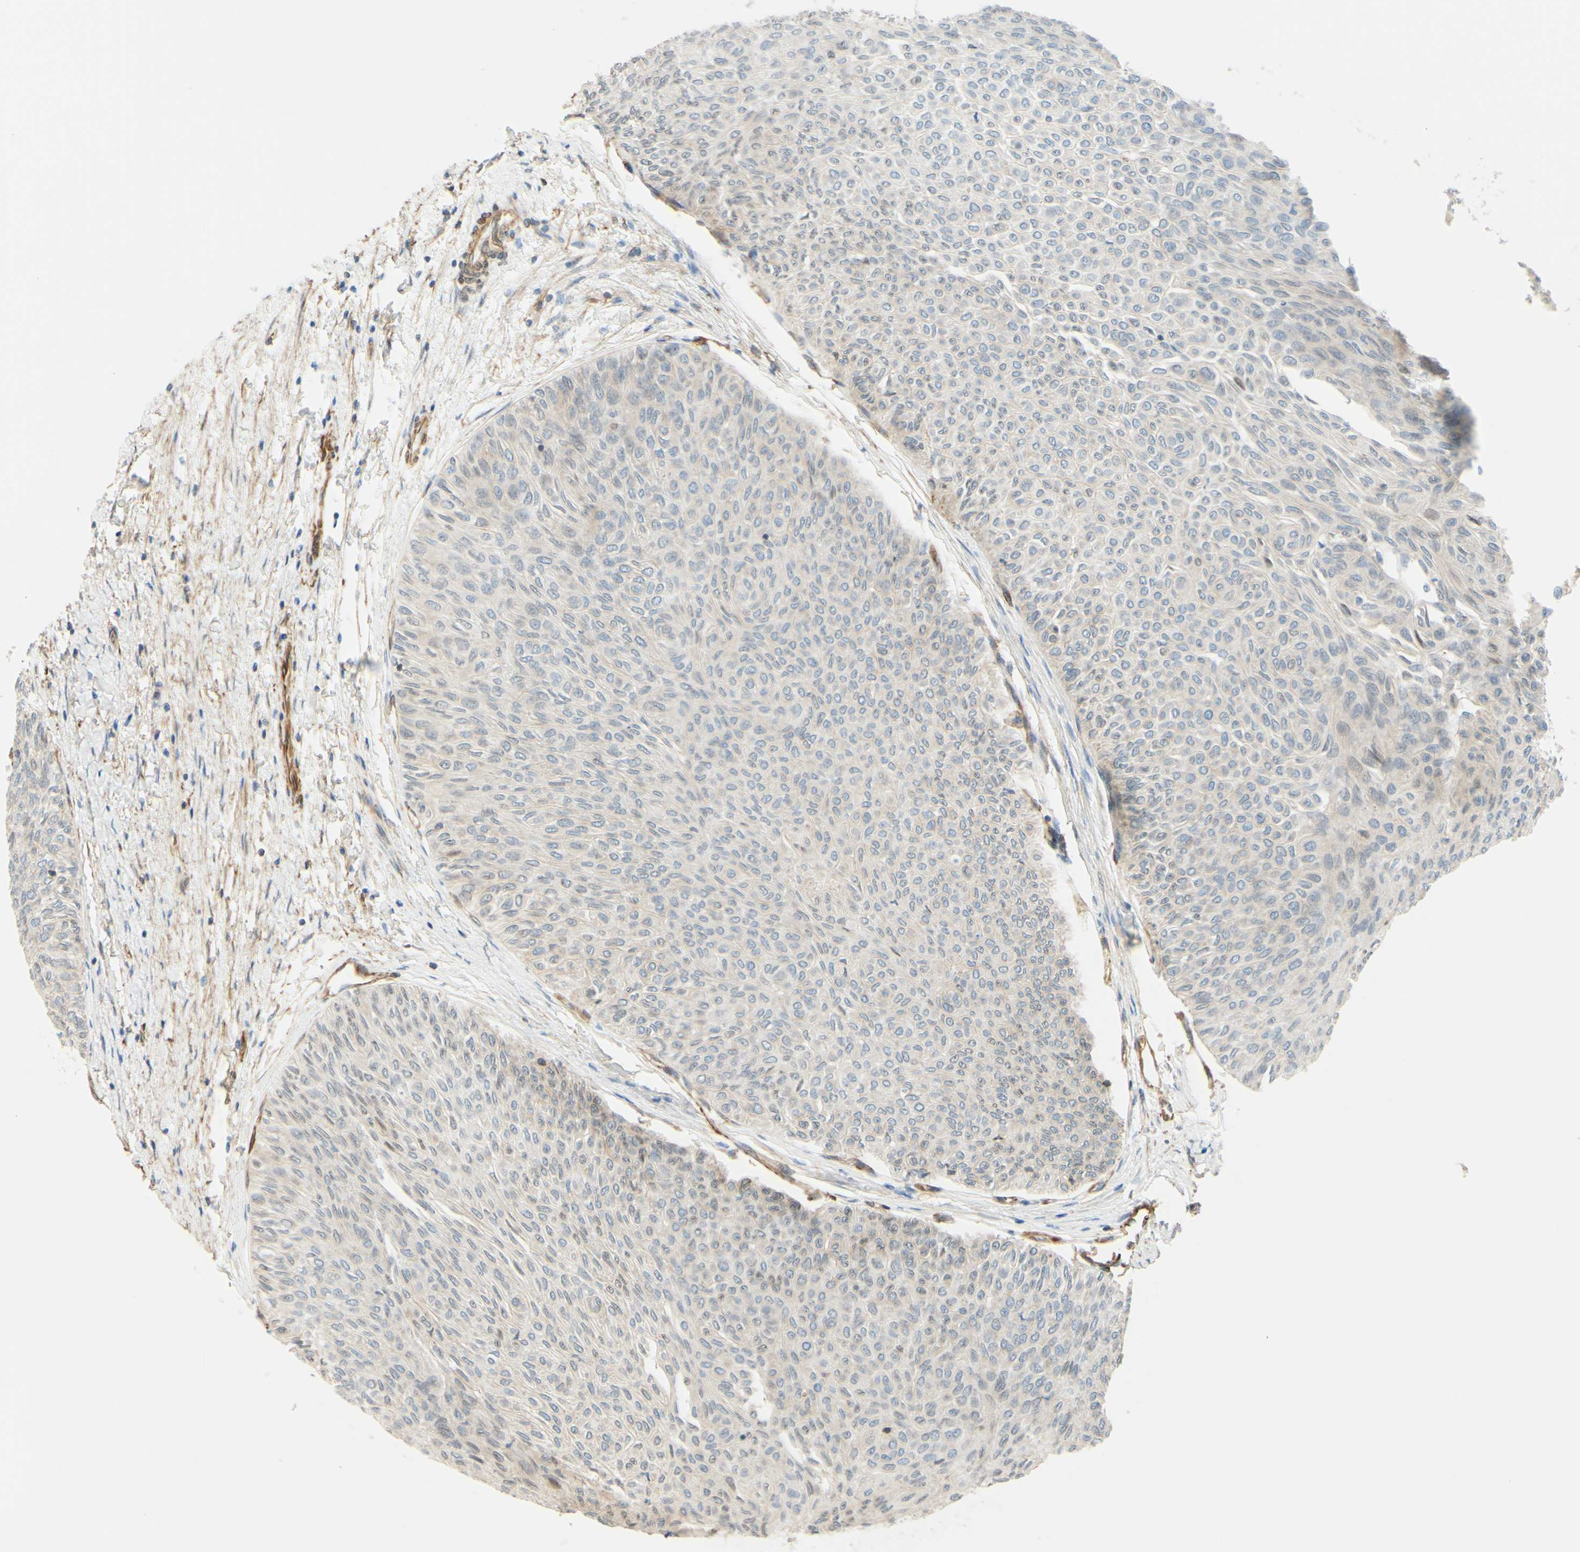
{"staining": {"intensity": "negative", "quantity": "none", "location": "none"}, "tissue": "urothelial cancer", "cell_type": "Tumor cells", "image_type": "cancer", "snomed": [{"axis": "morphology", "description": "Urothelial carcinoma, Low grade"}, {"axis": "topography", "description": "Urinary bladder"}], "caption": "This is an immunohistochemistry (IHC) photomicrograph of urothelial cancer. There is no positivity in tumor cells.", "gene": "ENDOD1", "patient": {"sex": "male", "age": 78}}